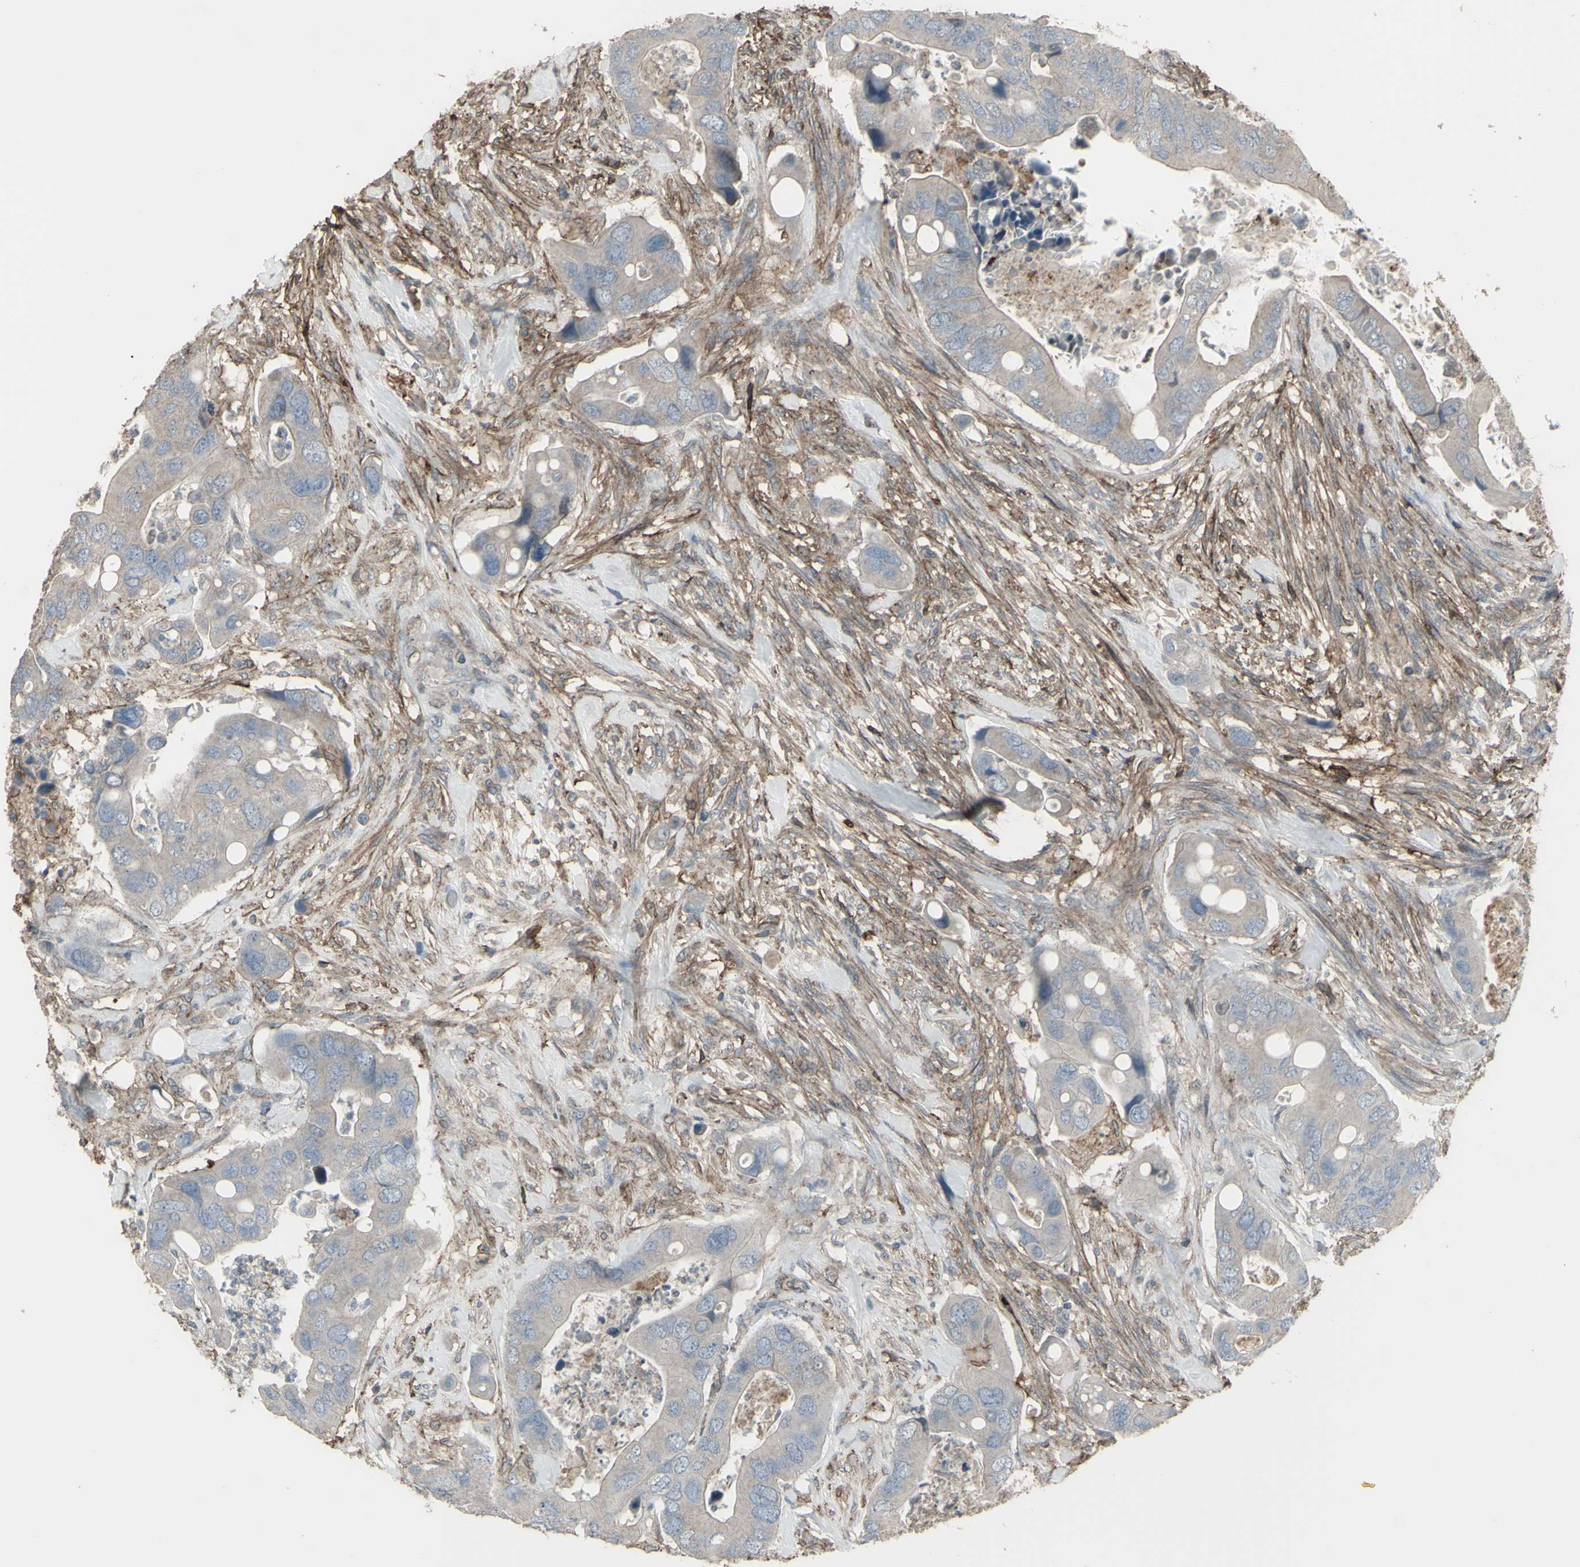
{"staining": {"intensity": "weak", "quantity": ">75%", "location": "cytoplasmic/membranous"}, "tissue": "colorectal cancer", "cell_type": "Tumor cells", "image_type": "cancer", "snomed": [{"axis": "morphology", "description": "Adenocarcinoma, NOS"}, {"axis": "topography", "description": "Rectum"}], "caption": "About >75% of tumor cells in human adenocarcinoma (colorectal) reveal weak cytoplasmic/membranous protein positivity as visualized by brown immunohistochemical staining.", "gene": "SMO", "patient": {"sex": "female", "age": 57}}